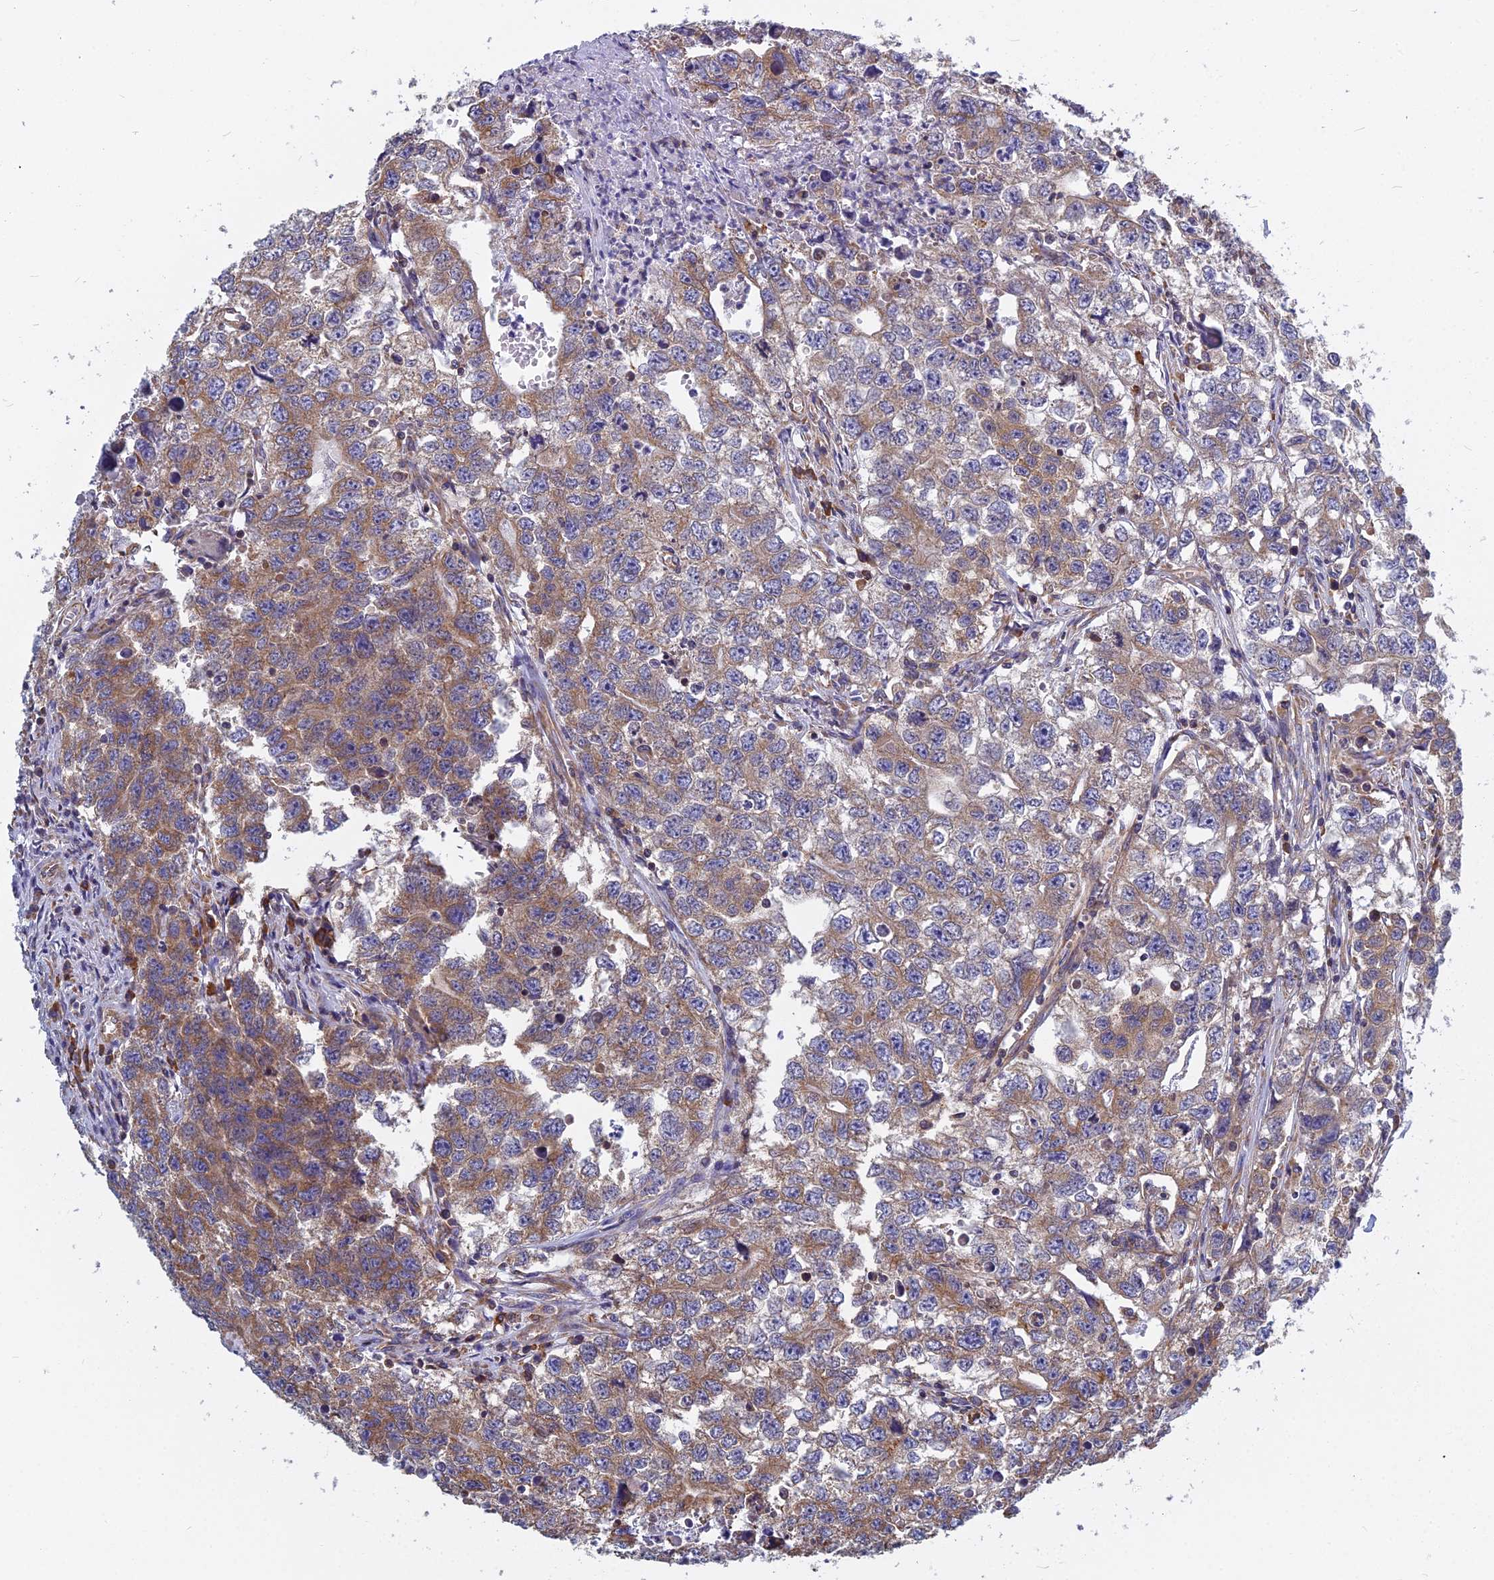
{"staining": {"intensity": "moderate", "quantity": "25%-75%", "location": "cytoplasmic/membranous"}, "tissue": "testis cancer", "cell_type": "Tumor cells", "image_type": "cancer", "snomed": [{"axis": "morphology", "description": "Seminoma, NOS"}, {"axis": "morphology", "description": "Carcinoma, Embryonal, NOS"}, {"axis": "topography", "description": "Testis"}], "caption": "Protein staining shows moderate cytoplasmic/membranous positivity in about 25%-75% of tumor cells in embryonal carcinoma (testis). (Stains: DAB in brown, nuclei in blue, Microscopy: brightfield microscopy at high magnification).", "gene": "KIAA1143", "patient": {"sex": "male", "age": 43}}